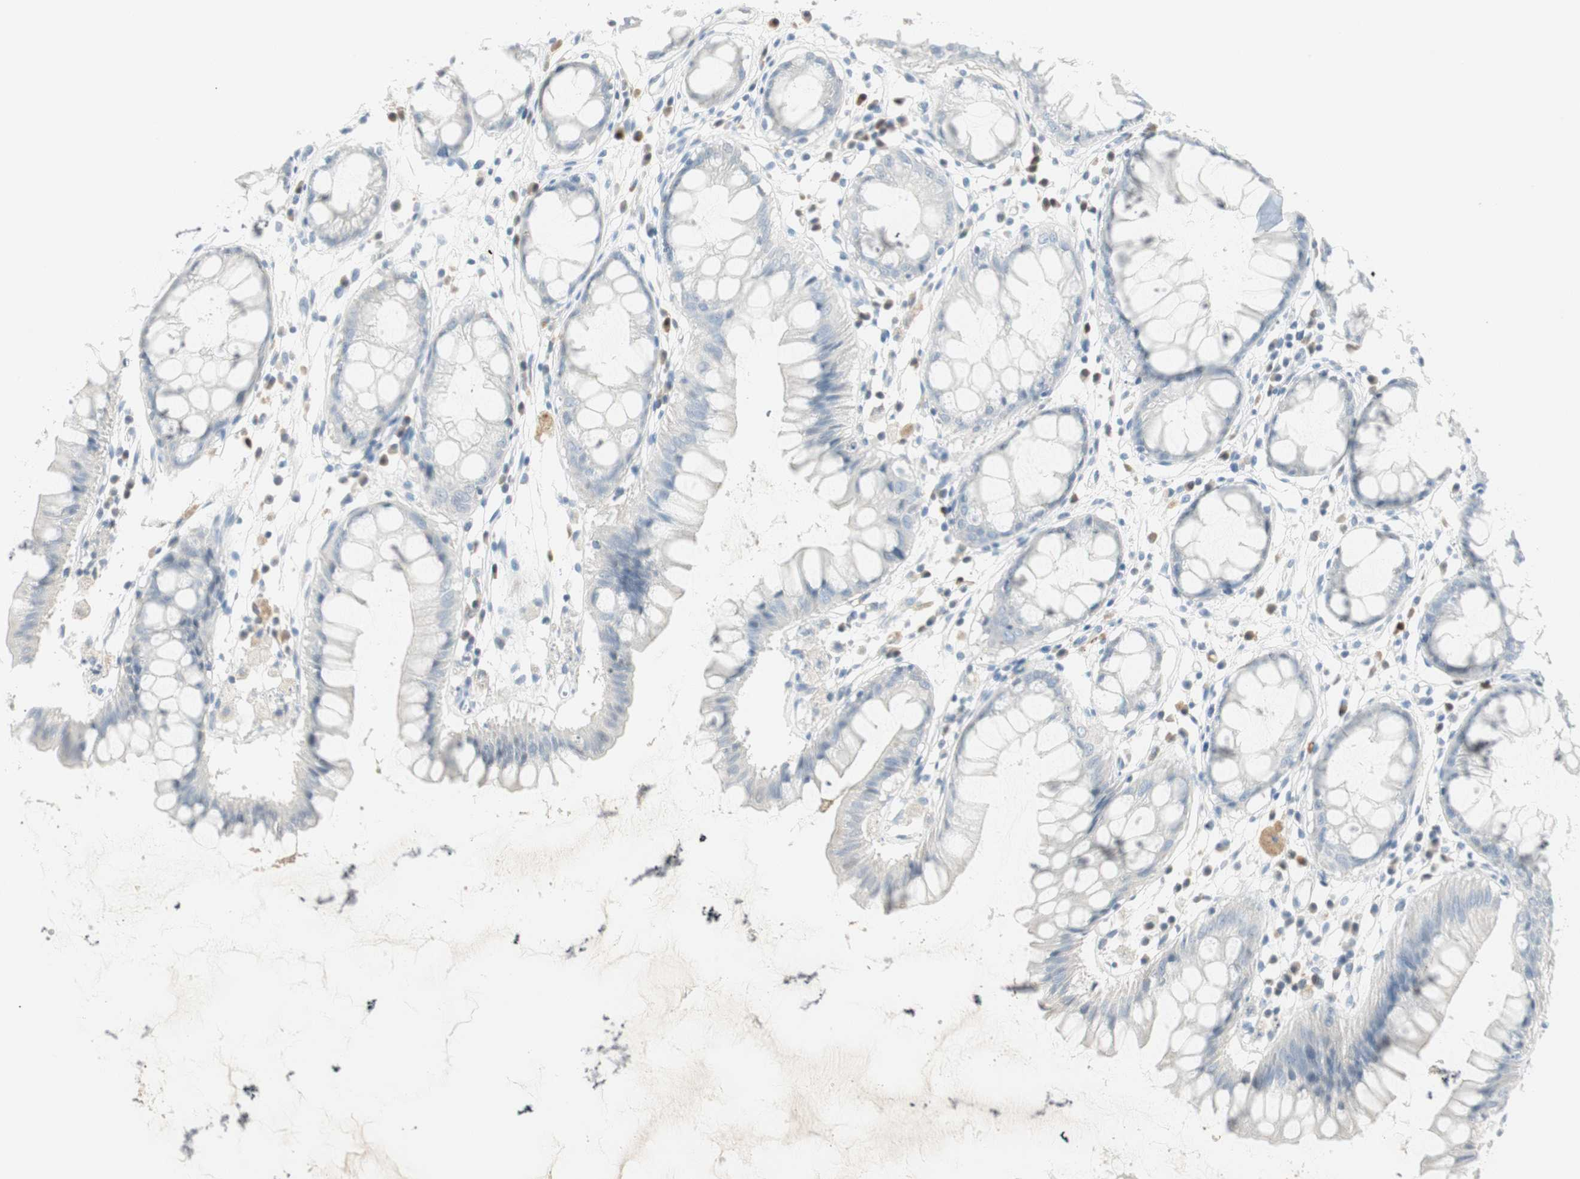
{"staining": {"intensity": "negative", "quantity": "none", "location": "none"}, "tissue": "rectum", "cell_type": "Glandular cells", "image_type": "normal", "snomed": [{"axis": "morphology", "description": "Normal tissue, NOS"}, {"axis": "morphology", "description": "Adenocarcinoma, NOS"}, {"axis": "topography", "description": "Rectum"}], "caption": "Human rectum stained for a protein using IHC shows no staining in glandular cells.", "gene": "PRTN3", "patient": {"sex": "female", "age": 65}}